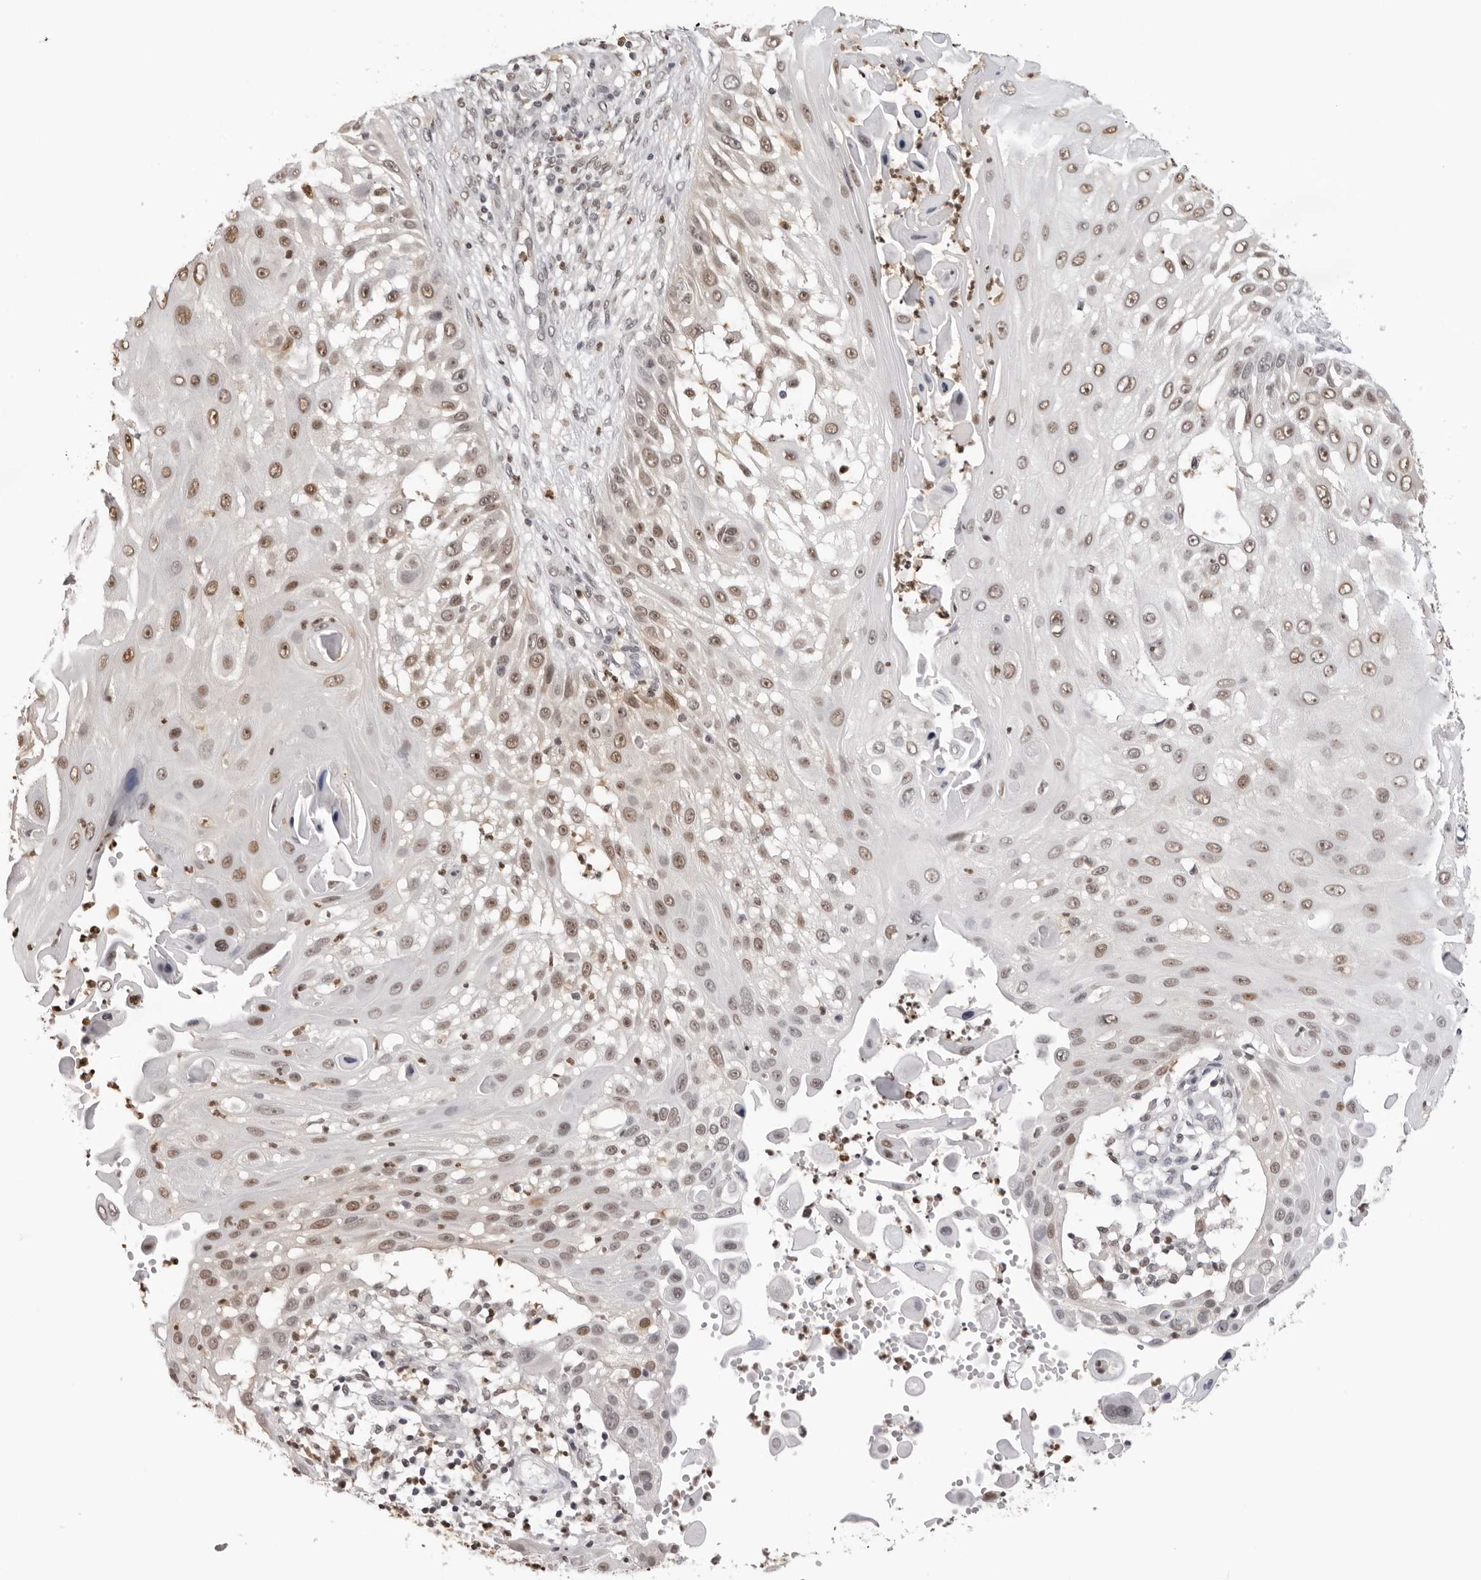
{"staining": {"intensity": "moderate", "quantity": ">75%", "location": "nuclear"}, "tissue": "skin cancer", "cell_type": "Tumor cells", "image_type": "cancer", "snomed": [{"axis": "morphology", "description": "Squamous cell carcinoma, NOS"}, {"axis": "topography", "description": "Skin"}], "caption": "DAB (3,3'-diaminobenzidine) immunohistochemical staining of skin cancer displays moderate nuclear protein staining in approximately >75% of tumor cells.", "gene": "HSPA4", "patient": {"sex": "female", "age": 44}}